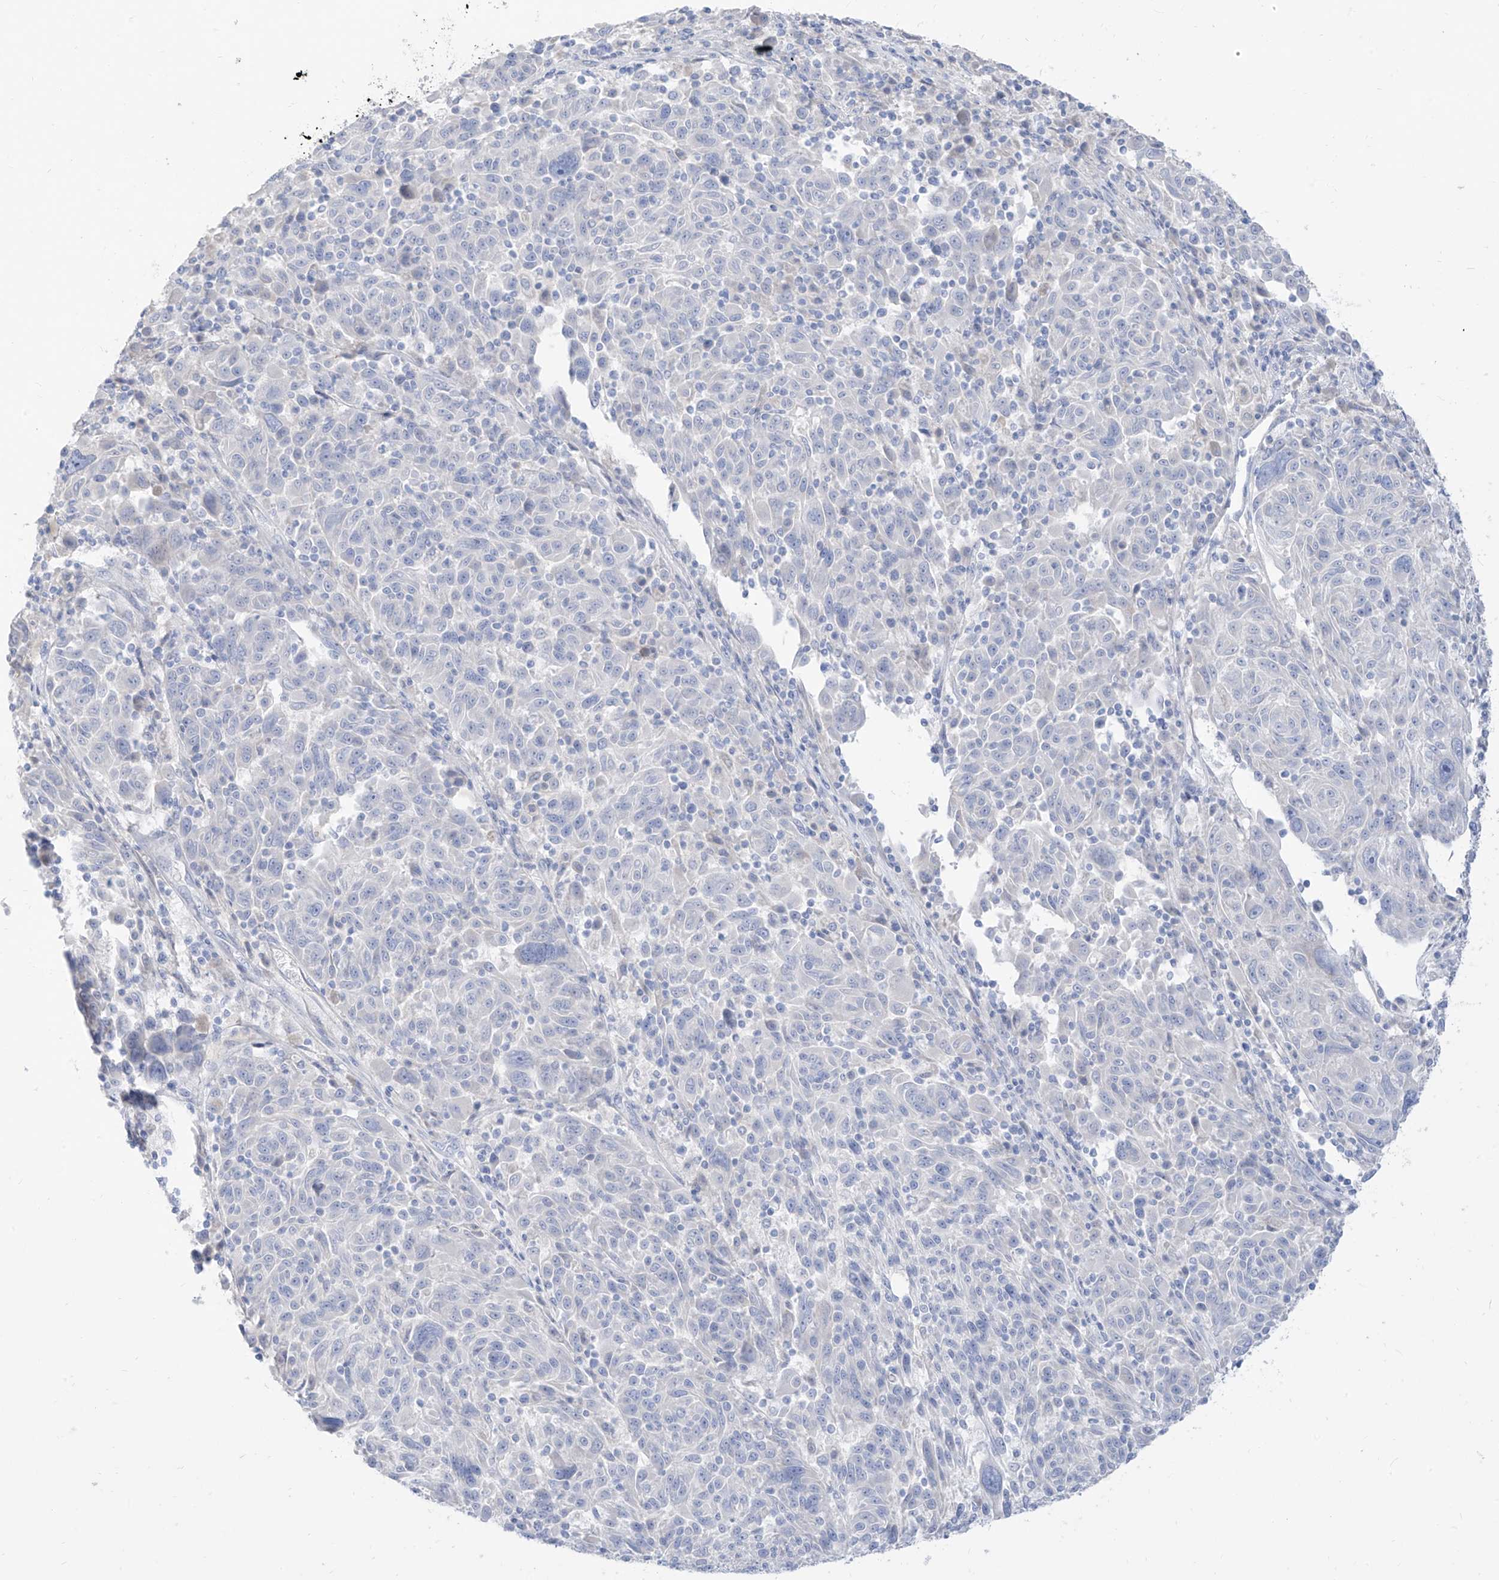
{"staining": {"intensity": "negative", "quantity": "none", "location": "none"}, "tissue": "melanoma", "cell_type": "Tumor cells", "image_type": "cancer", "snomed": [{"axis": "morphology", "description": "Malignant melanoma, NOS"}, {"axis": "topography", "description": "Skin"}], "caption": "Malignant melanoma stained for a protein using IHC displays no expression tumor cells.", "gene": "ARHGEF40", "patient": {"sex": "male", "age": 53}}